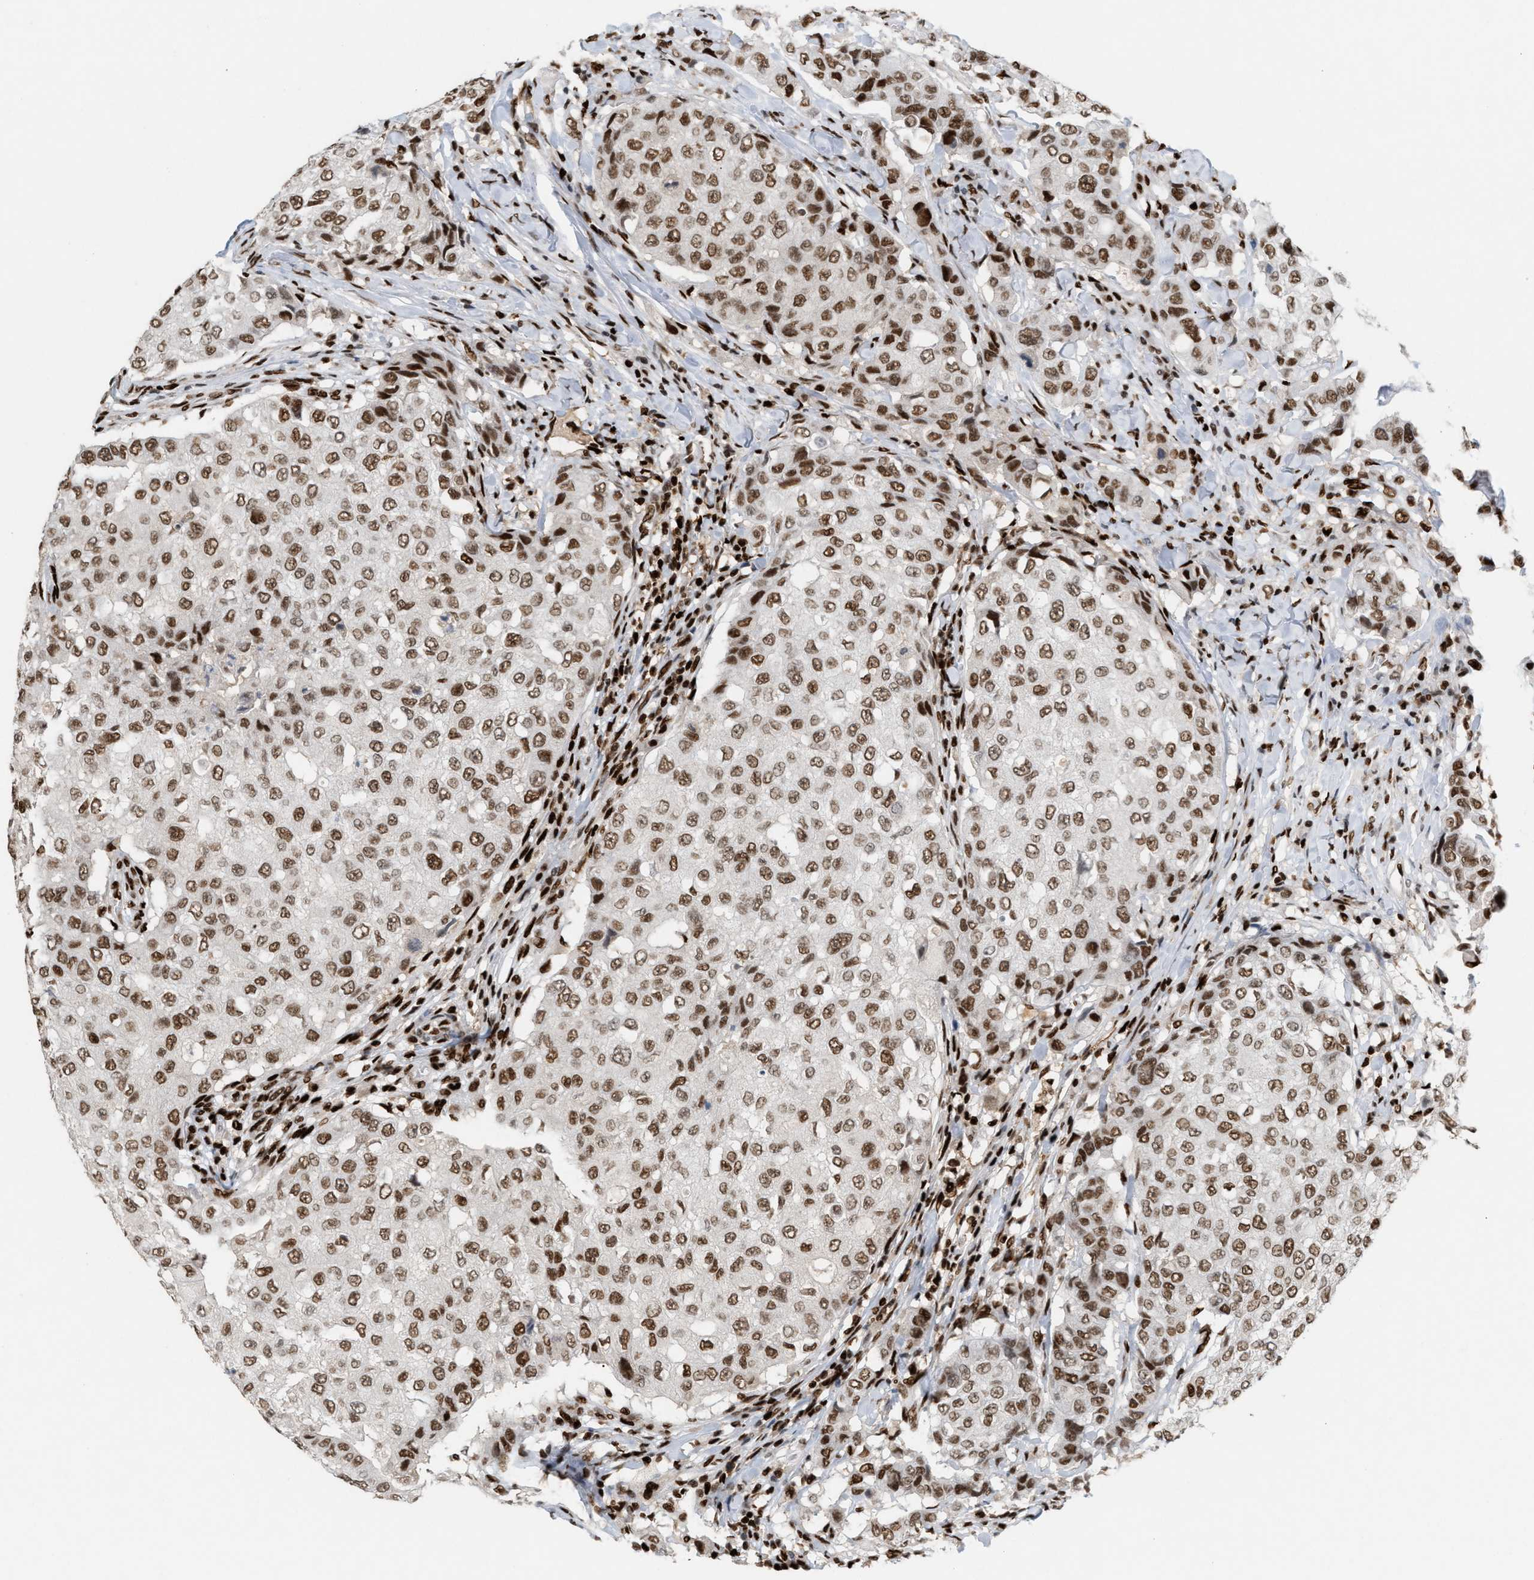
{"staining": {"intensity": "moderate", "quantity": ">75%", "location": "nuclear"}, "tissue": "breast cancer", "cell_type": "Tumor cells", "image_type": "cancer", "snomed": [{"axis": "morphology", "description": "Duct carcinoma"}, {"axis": "topography", "description": "Breast"}], "caption": "The immunohistochemical stain labels moderate nuclear staining in tumor cells of breast cancer (infiltrating ductal carcinoma) tissue.", "gene": "RNASEK-C17orf49", "patient": {"sex": "female", "age": 27}}